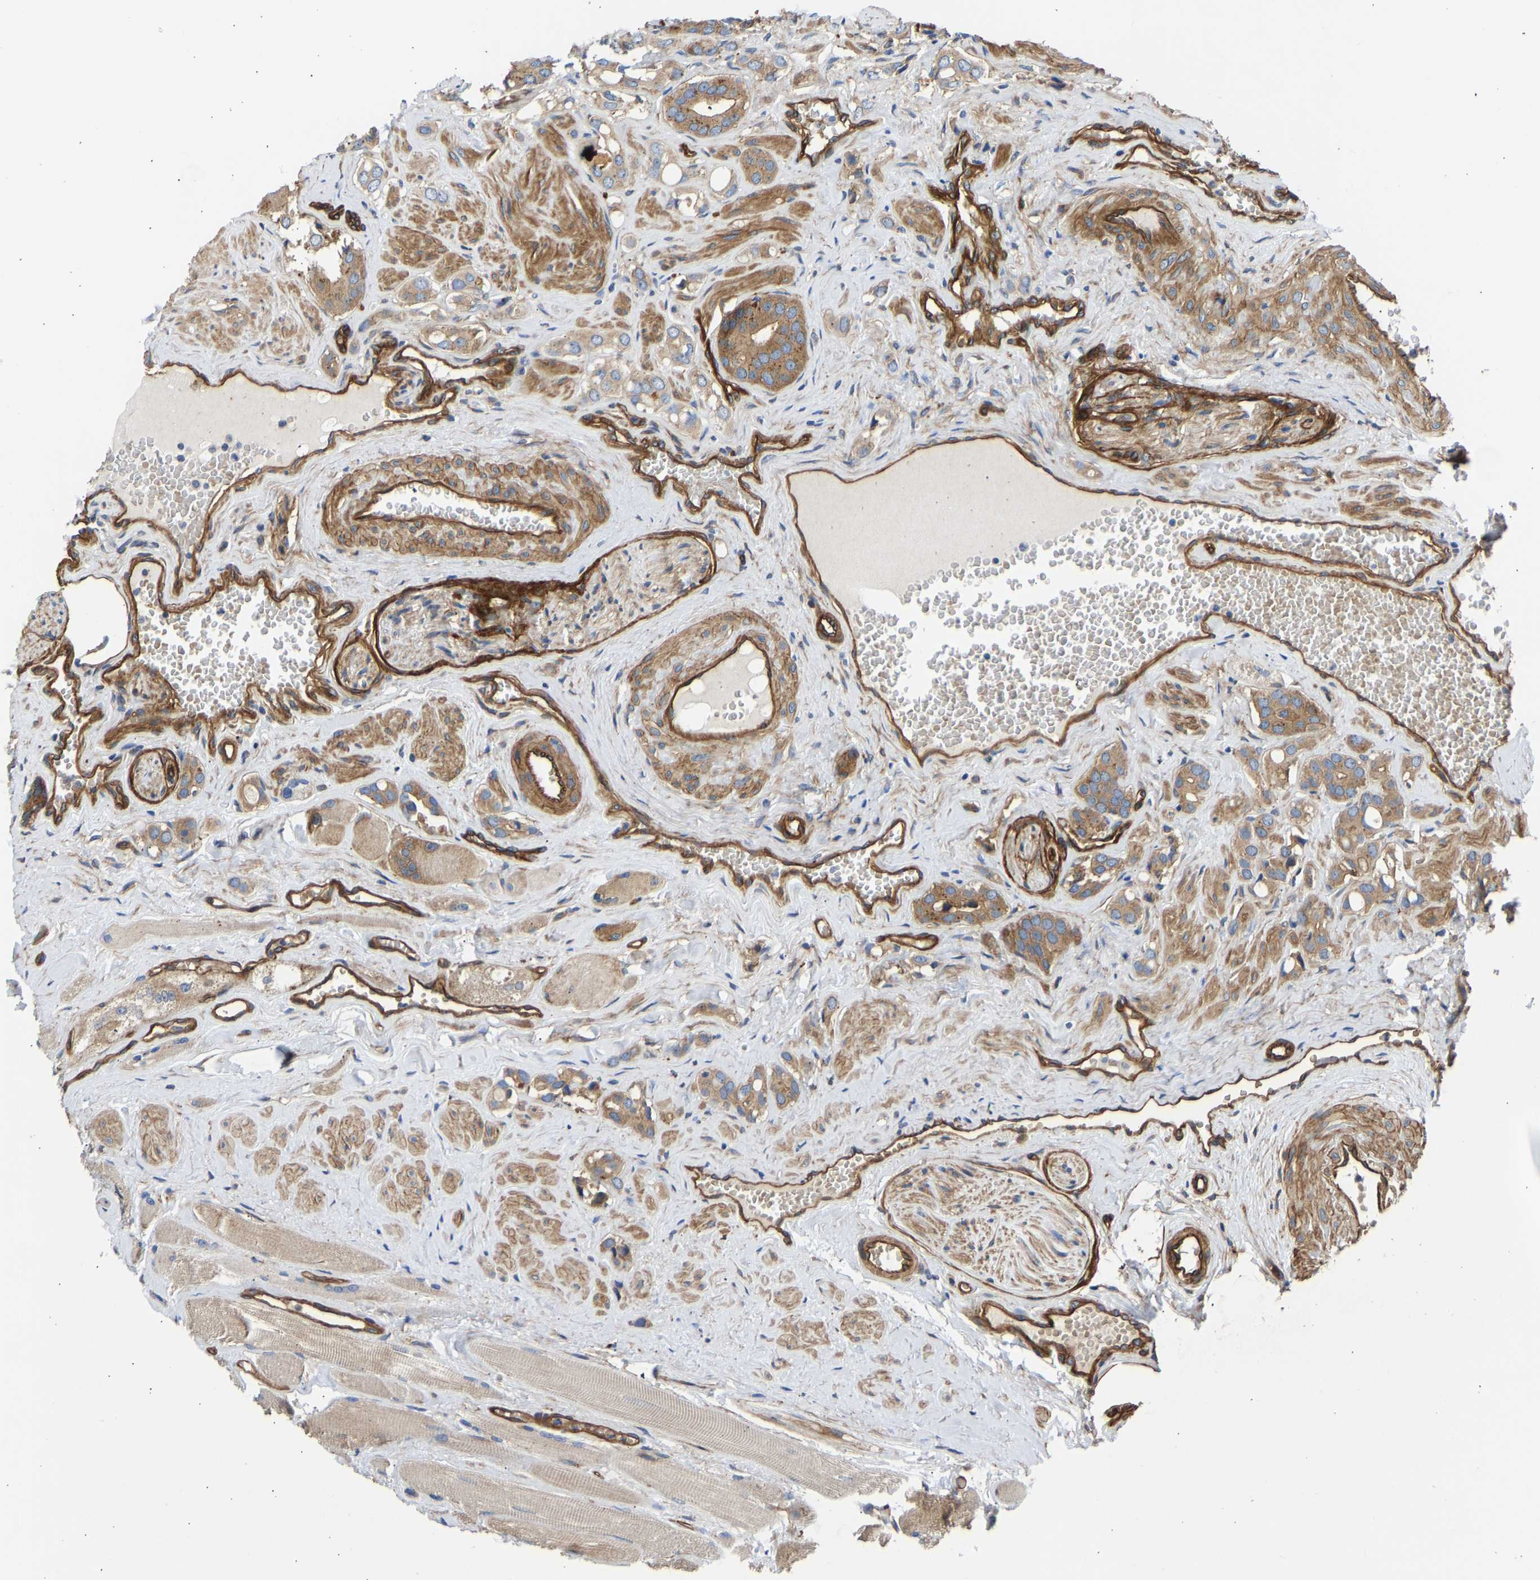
{"staining": {"intensity": "moderate", "quantity": ">75%", "location": "cytoplasmic/membranous"}, "tissue": "prostate cancer", "cell_type": "Tumor cells", "image_type": "cancer", "snomed": [{"axis": "morphology", "description": "Adenocarcinoma, High grade"}, {"axis": "topography", "description": "Prostate"}], "caption": "Prostate cancer tissue exhibits moderate cytoplasmic/membranous staining in approximately >75% of tumor cells, visualized by immunohistochemistry. (Brightfield microscopy of DAB IHC at high magnification).", "gene": "MYO1C", "patient": {"sex": "male", "age": 52}}